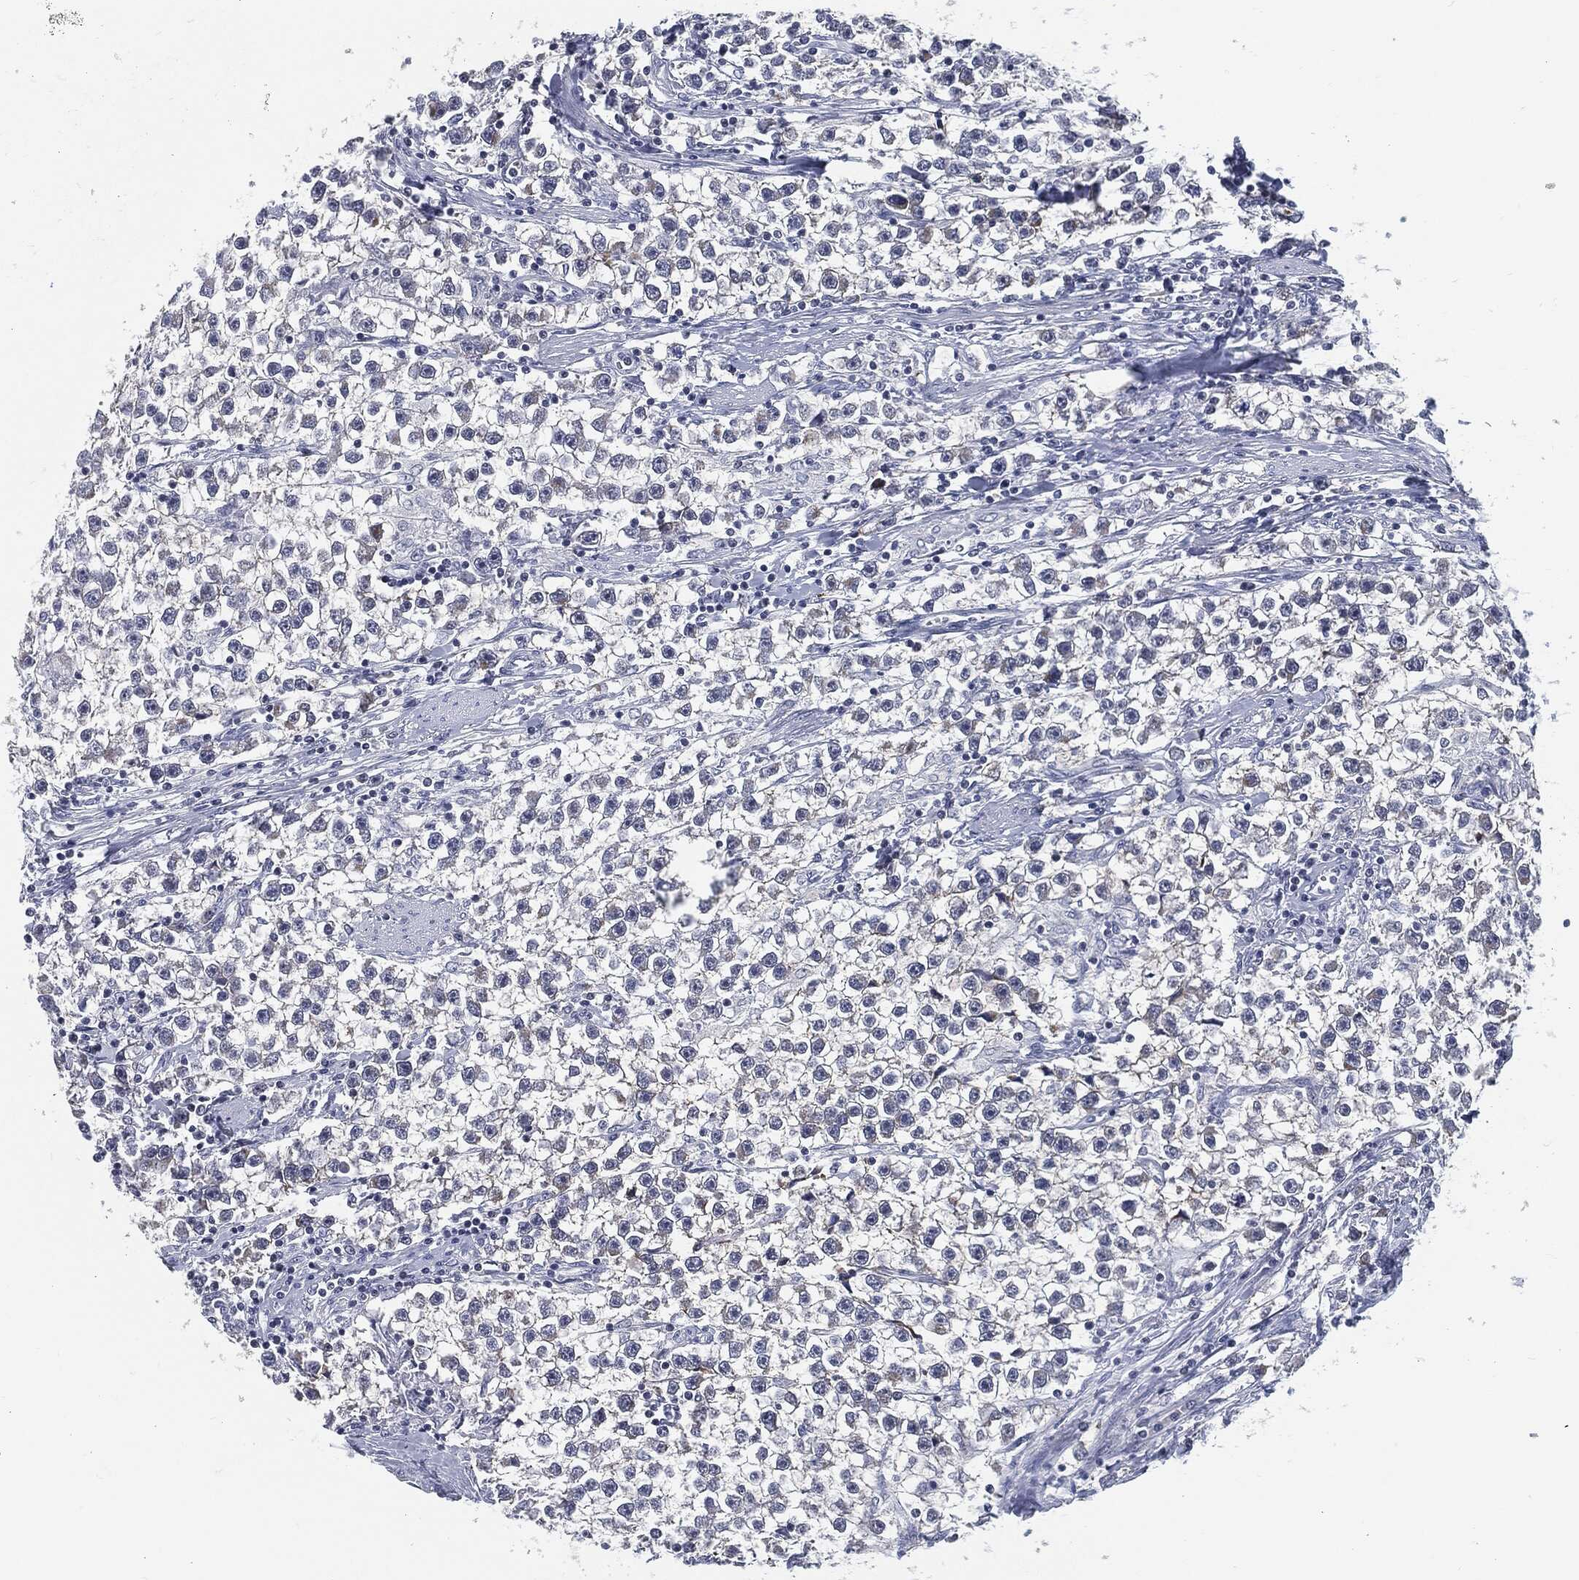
{"staining": {"intensity": "negative", "quantity": "none", "location": "none"}, "tissue": "testis cancer", "cell_type": "Tumor cells", "image_type": "cancer", "snomed": [{"axis": "morphology", "description": "Seminoma, NOS"}, {"axis": "topography", "description": "Testis"}], "caption": "The IHC histopathology image has no significant expression in tumor cells of testis cancer tissue.", "gene": "PROM1", "patient": {"sex": "male", "age": 59}}